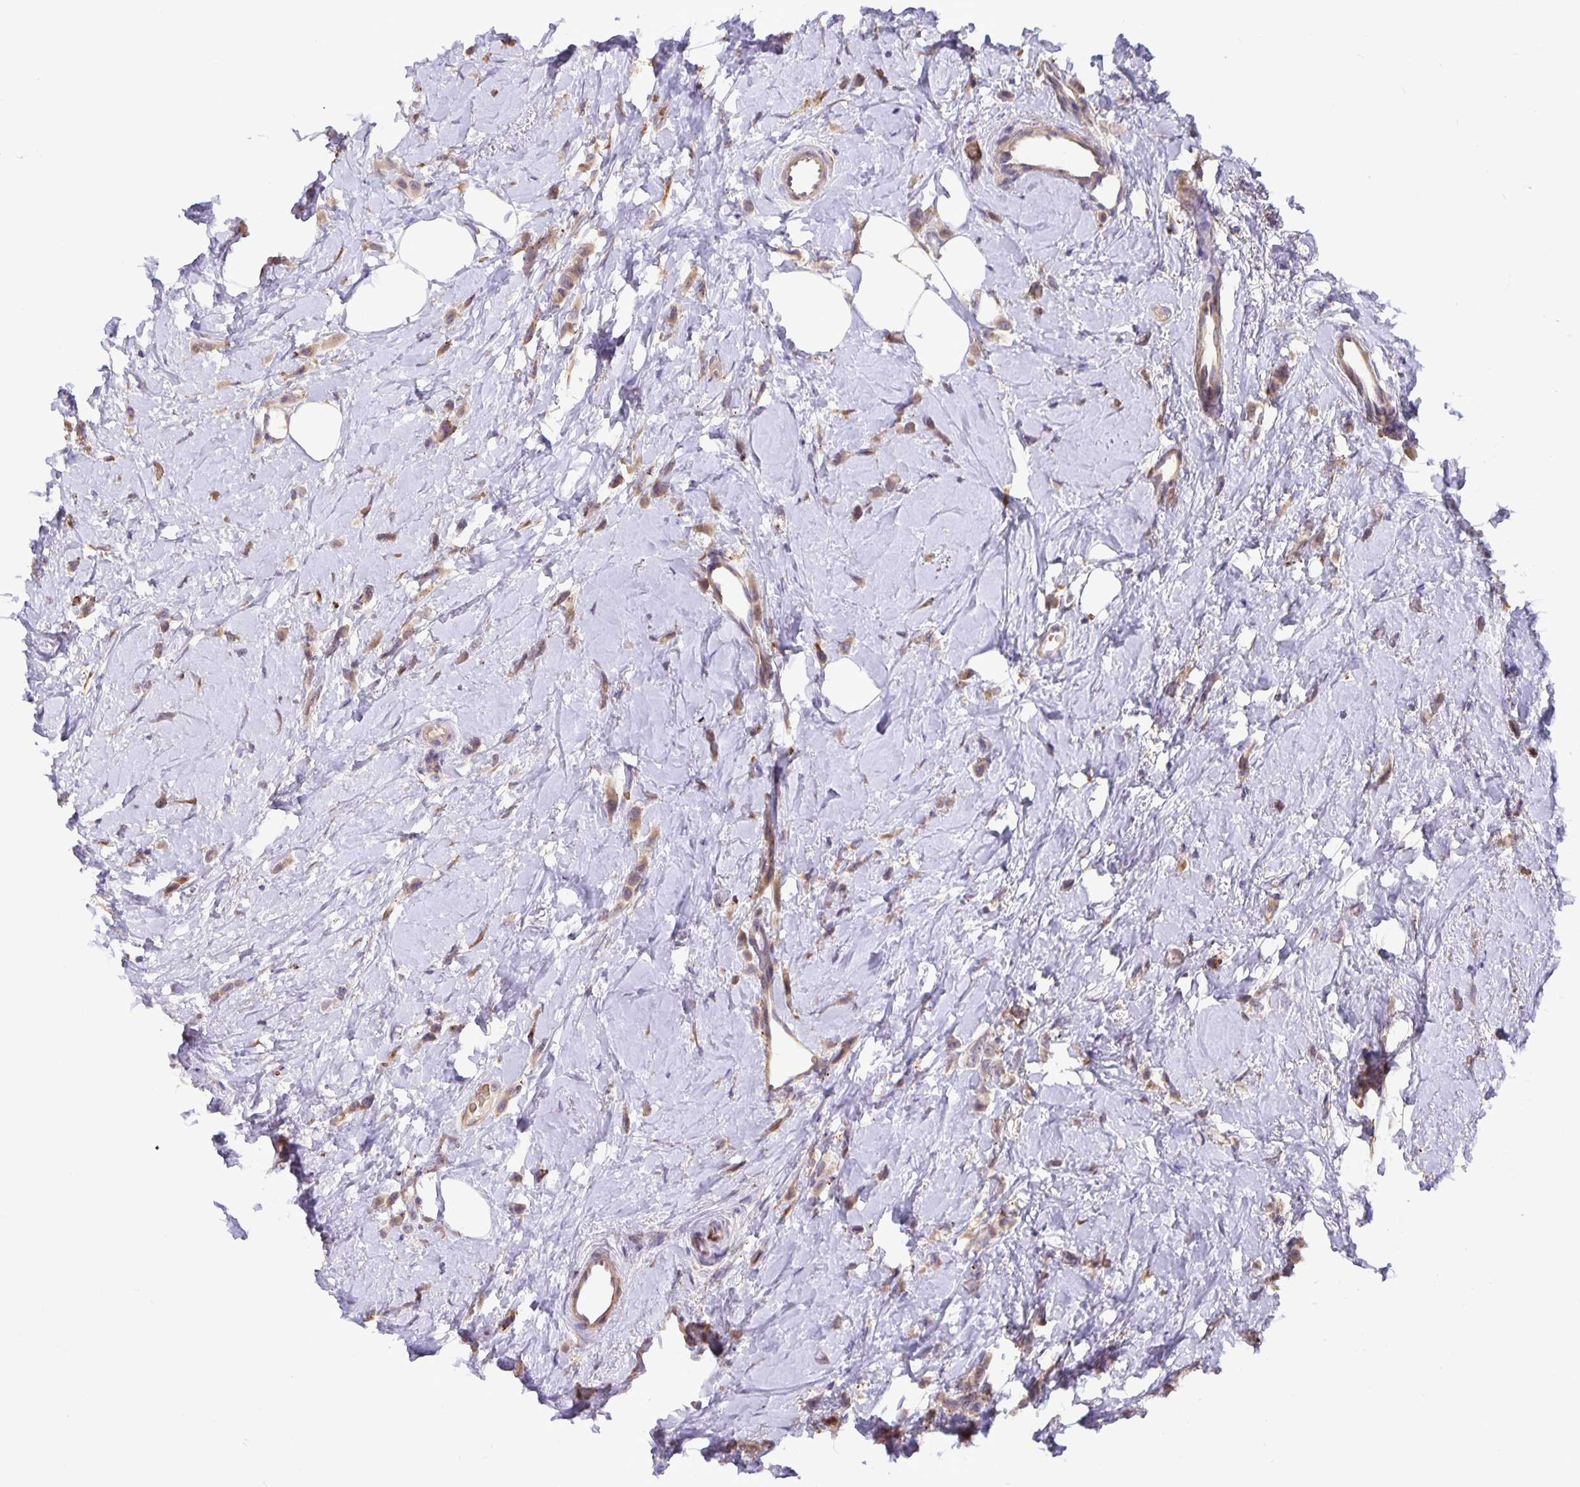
{"staining": {"intensity": "moderate", "quantity": ">75%", "location": "cytoplasmic/membranous"}, "tissue": "breast cancer", "cell_type": "Tumor cells", "image_type": "cancer", "snomed": [{"axis": "morphology", "description": "Lobular carcinoma"}, {"axis": "topography", "description": "Breast"}], "caption": "Brown immunohistochemical staining in breast cancer (lobular carcinoma) shows moderate cytoplasmic/membranous expression in approximately >75% of tumor cells.", "gene": "TMEM71", "patient": {"sex": "female", "age": 66}}